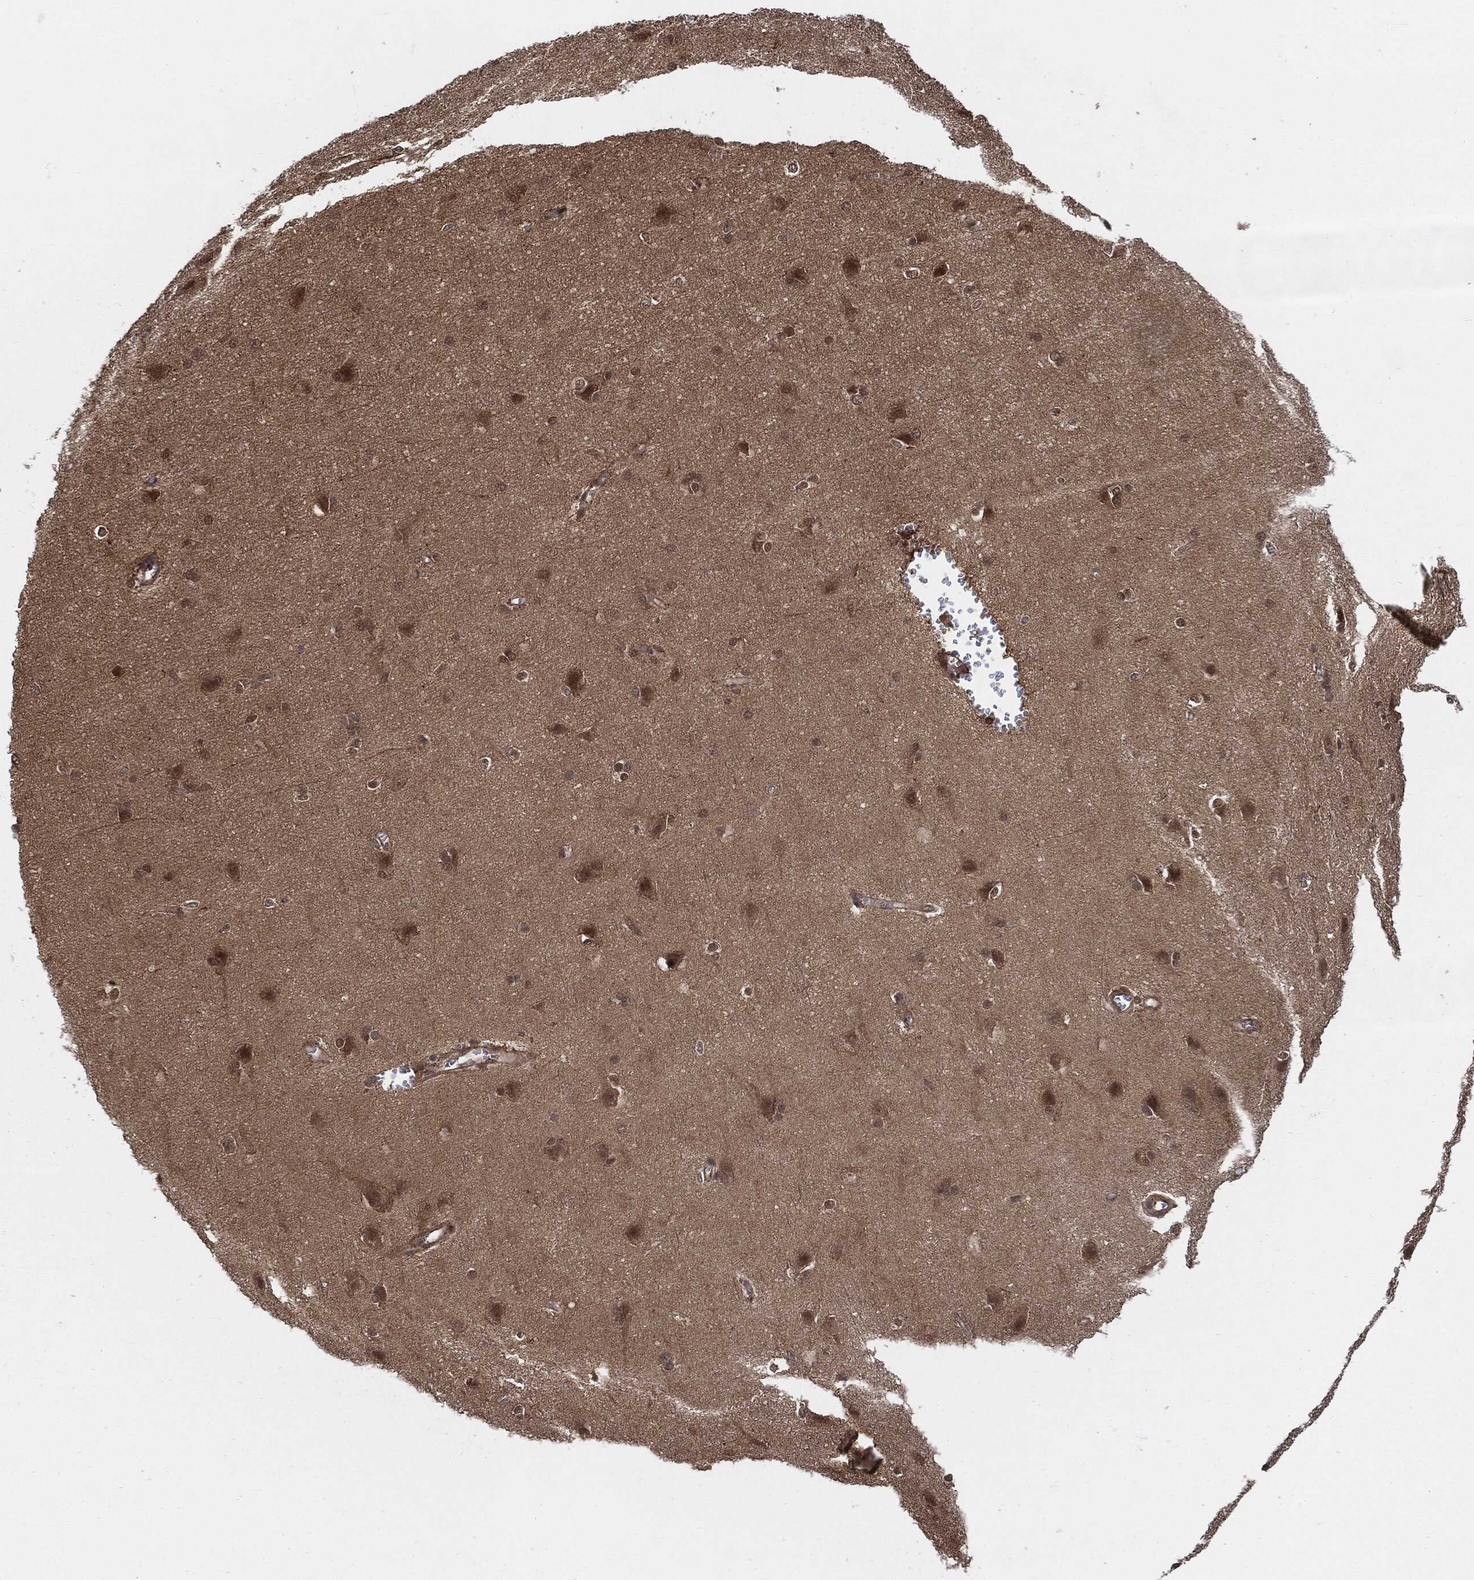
{"staining": {"intensity": "negative", "quantity": "none", "location": "none"}, "tissue": "cerebral cortex", "cell_type": "Endothelial cells", "image_type": "normal", "snomed": [{"axis": "morphology", "description": "Normal tissue, NOS"}, {"axis": "topography", "description": "Cerebral cortex"}], "caption": "This is an immunohistochemistry (IHC) image of normal cerebral cortex. There is no positivity in endothelial cells.", "gene": "CUTA", "patient": {"sex": "male", "age": 37}}